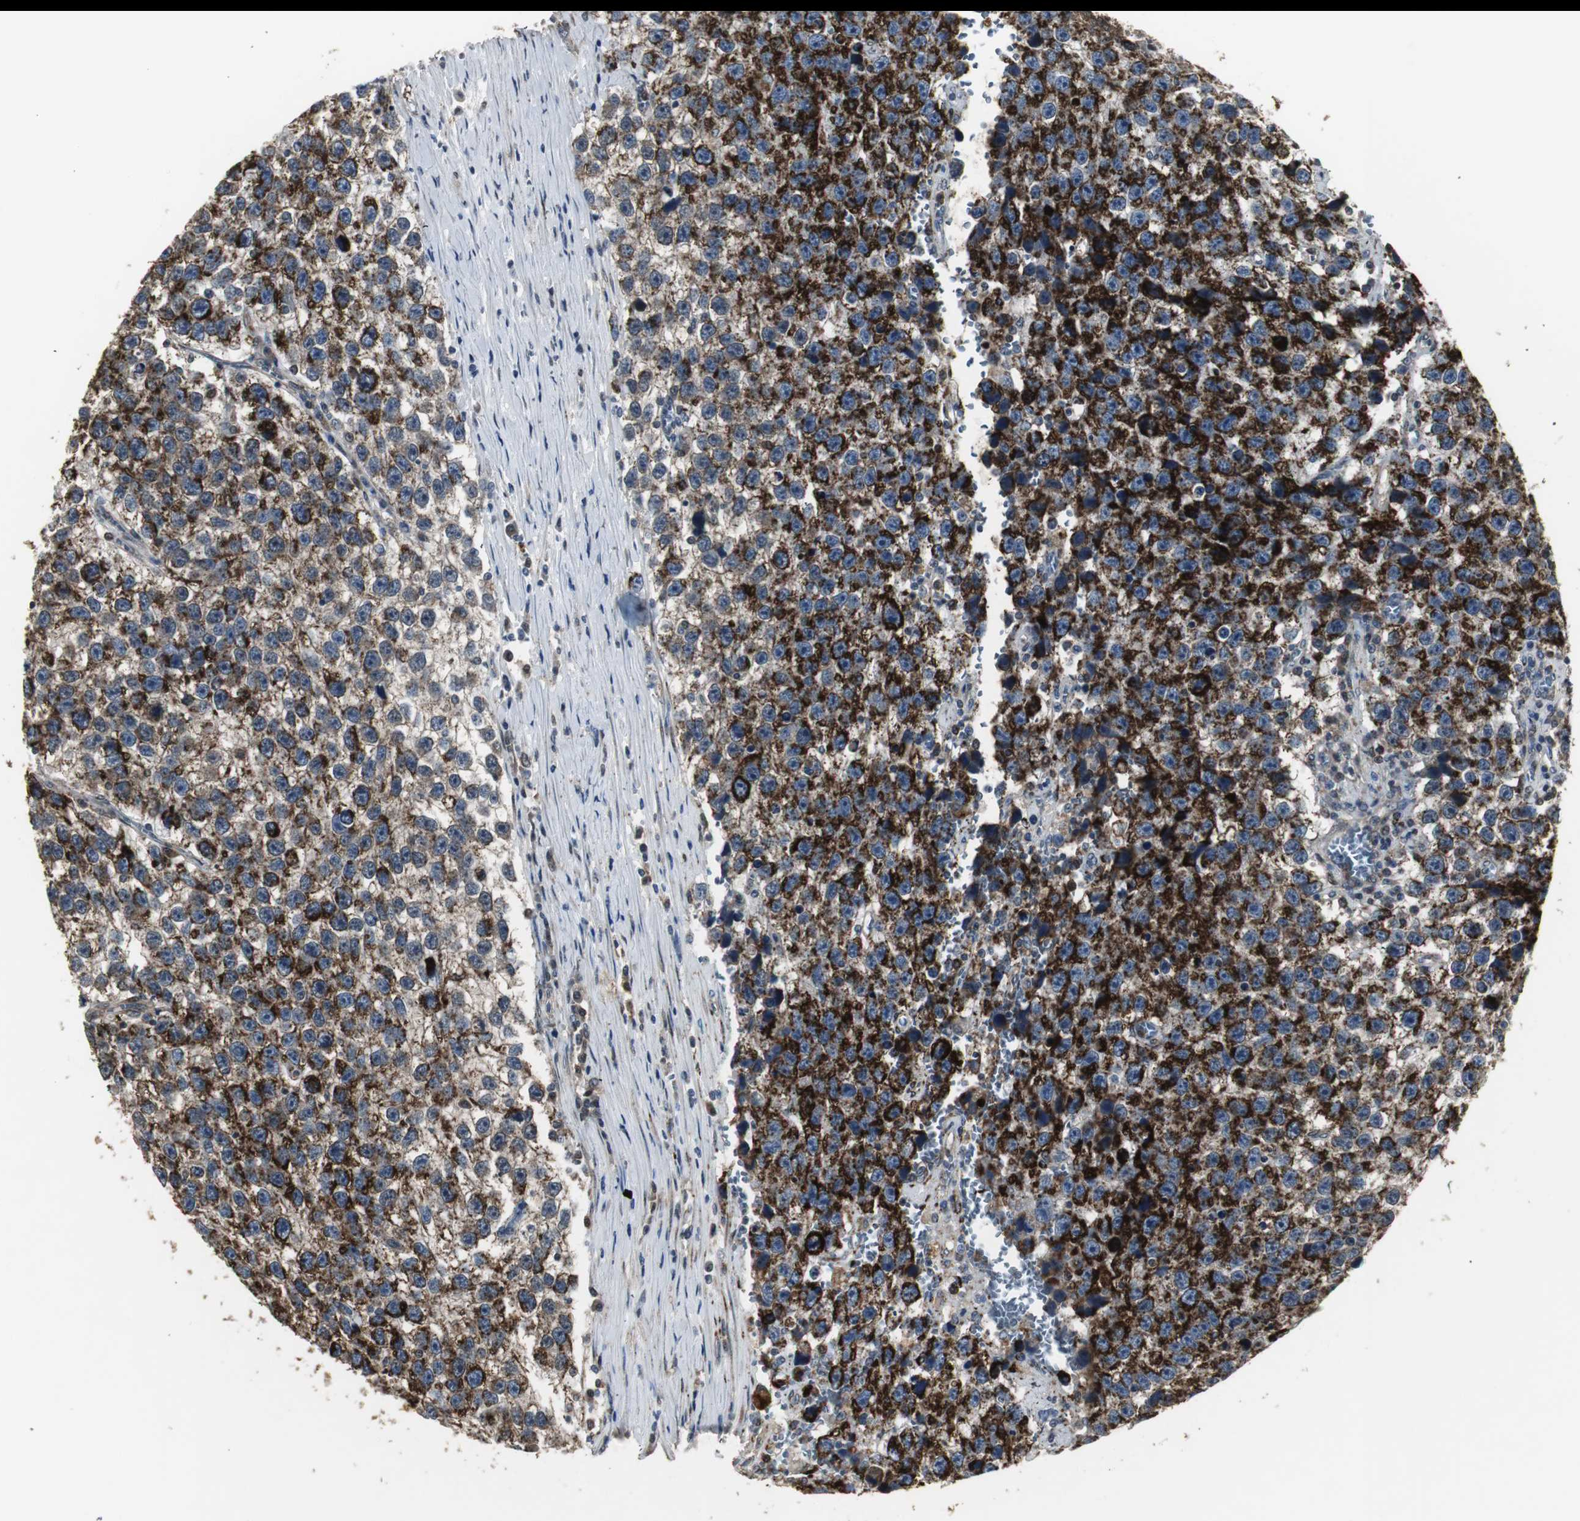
{"staining": {"intensity": "strong", "quantity": ">75%", "location": "cytoplasmic/membranous"}, "tissue": "testis cancer", "cell_type": "Tumor cells", "image_type": "cancer", "snomed": [{"axis": "morphology", "description": "Seminoma, NOS"}, {"axis": "topography", "description": "Testis"}], "caption": "Immunohistochemistry staining of testis seminoma, which demonstrates high levels of strong cytoplasmic/membranous expression in about >75% of tumor cells indicating strong cytoplasmic/membranous protein staining. The staining was performed using DAB (3,3'-diaminobenzidine) (brown) for protein detection and nuclei were counterstained in hematoxylin (blue).", "gene": "PLIN3", "patient": {"sex": "male", "age": 33}}